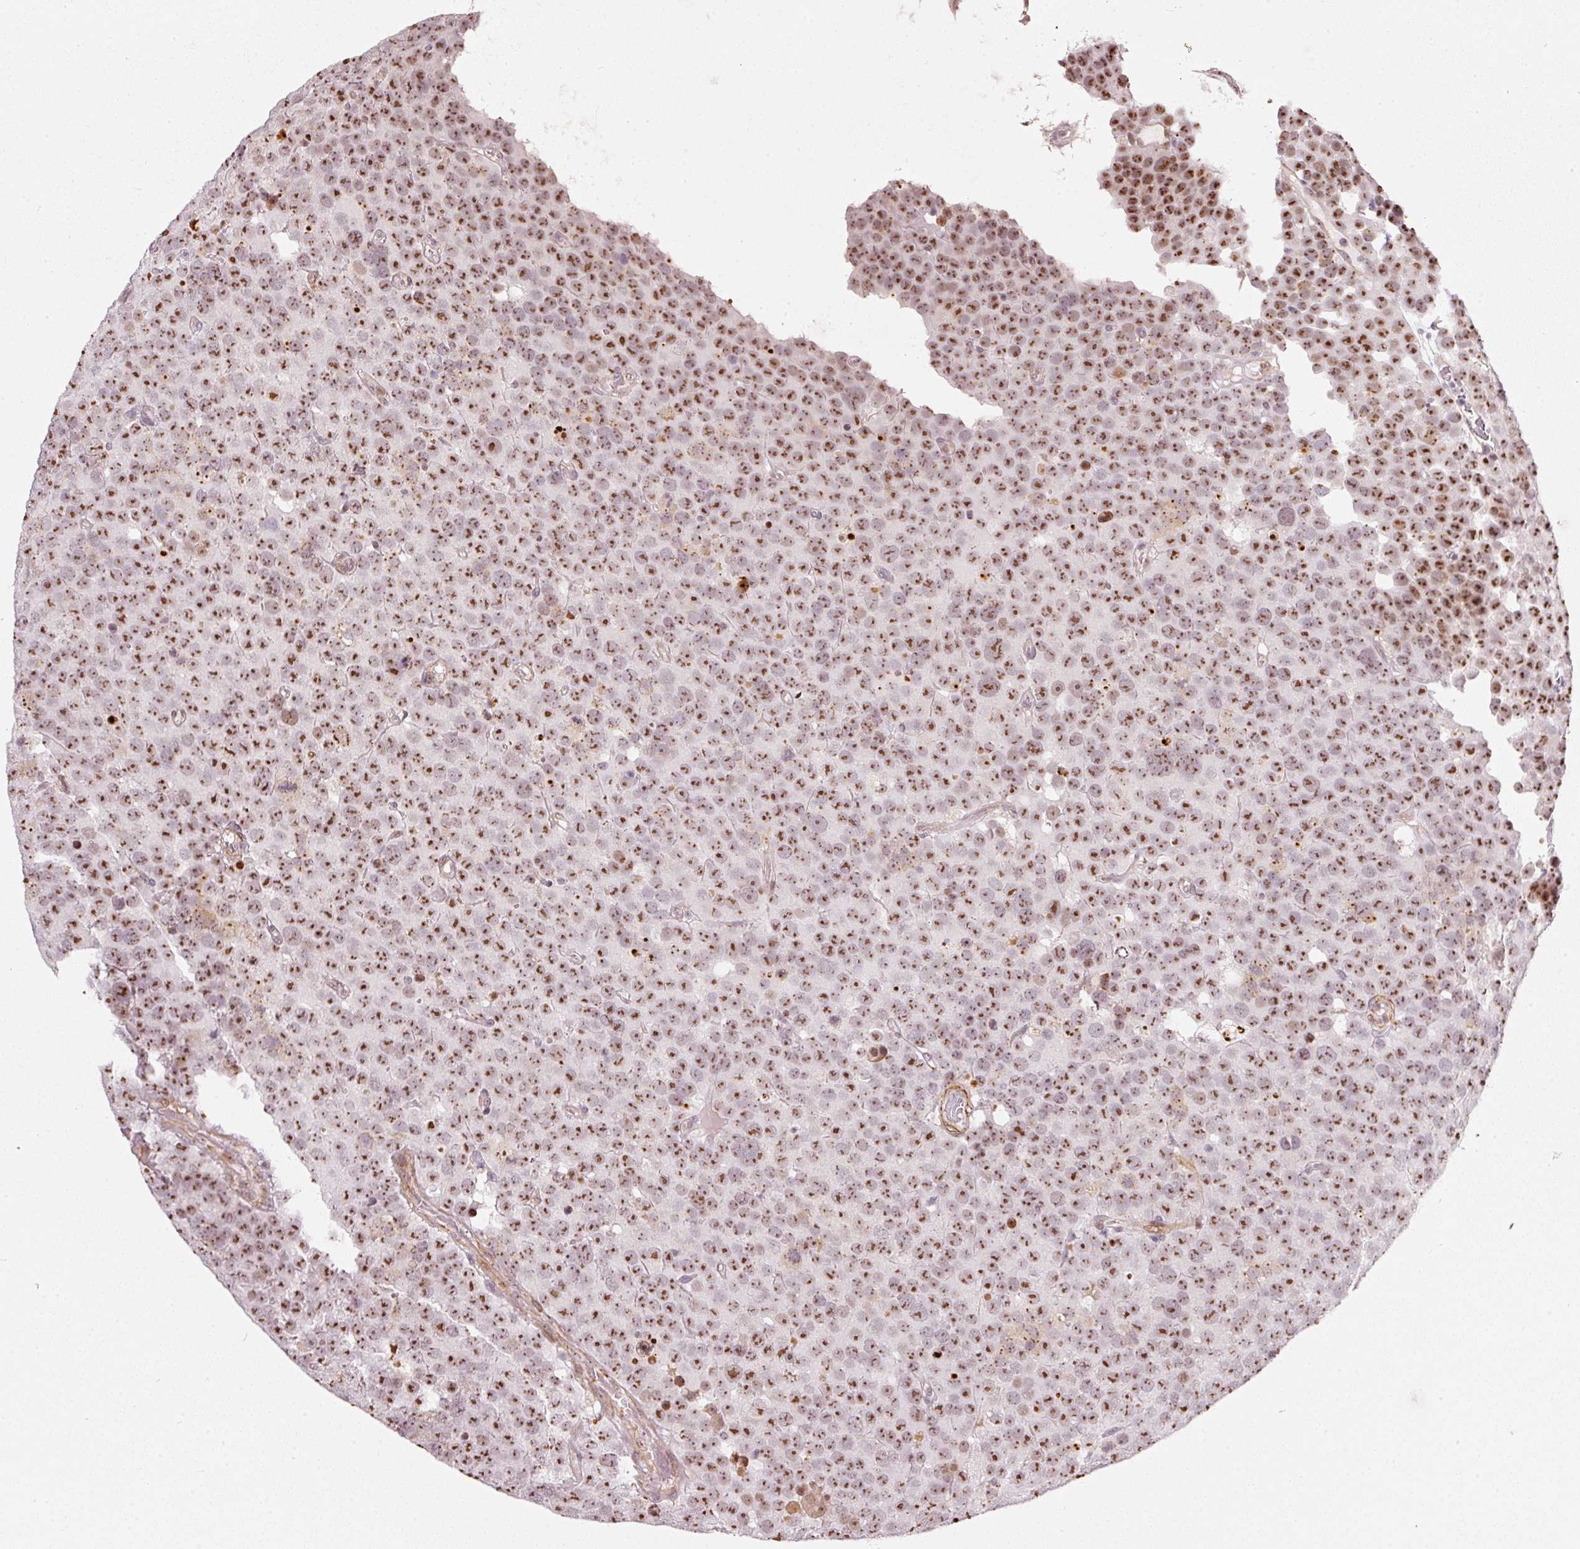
{"staining": {"intensity": "strong", "quantity": ">75%", "location": "nuclear"}, "tissue": "testis cancer", "cell_type": "Tumor cells", "image_type": "cancer", "snomed": [{"axis": "morphology", "description": "Seminoma, NOS"}, {"axis": "topography", "description": "Testis"}], "caption": "Immunohistochemistry (IHC) of seminoma (testis) demonstrates high levels of strong nuclear positivity in approximately >75% of tumor cells.", "gene": "MXRA8", "patient": {"sex": "male", "age": 71}}